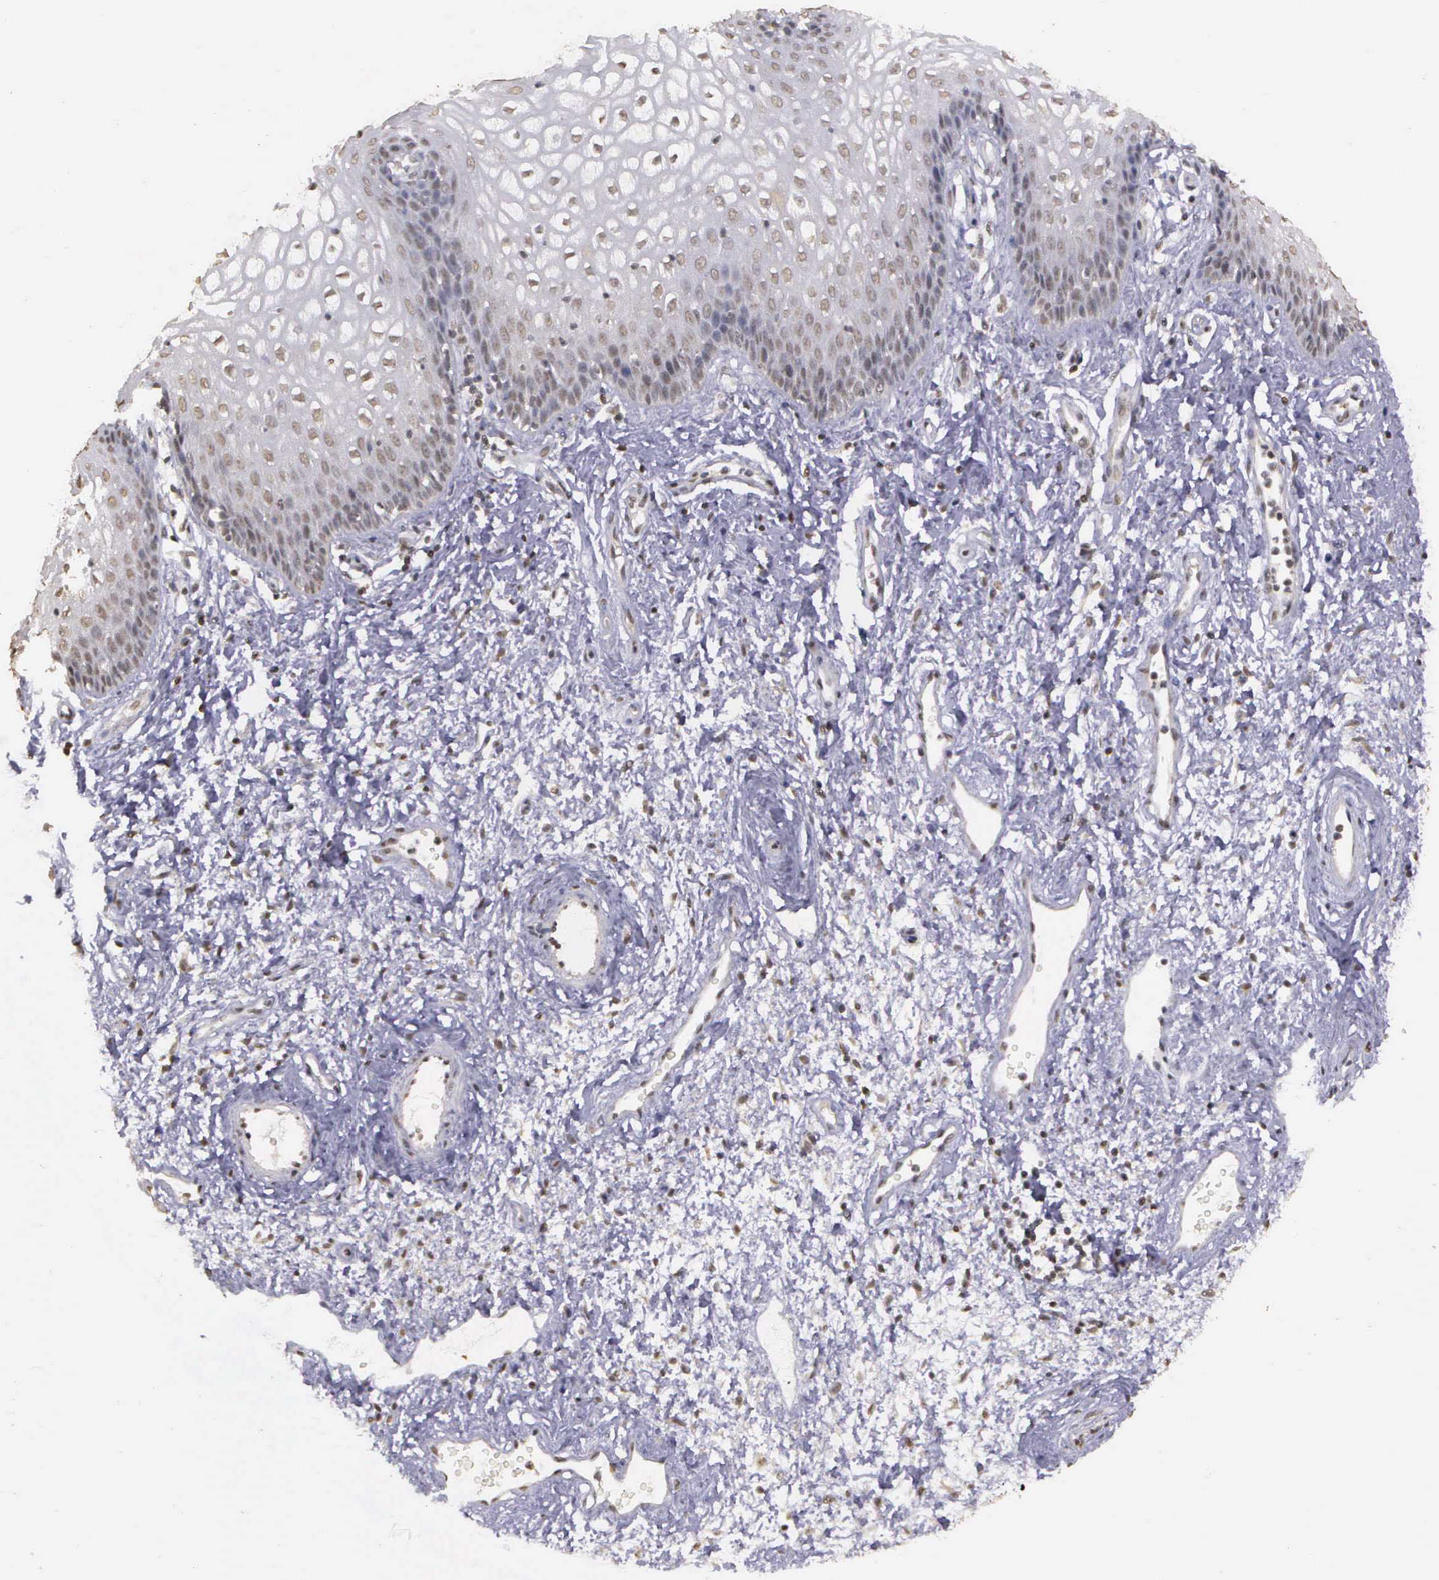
{"staining": {"intensity": "weak", "quantity": "25%-75%", "location": "nuclear"}, "tissue": "vagina", "cell_type": "Squamous epithelial cells", "image_type": "normal", "snomed": [{"axis": "morphology", "description": "Normal tissue, NOS"}, {"axis": "topography", "description": "Vagina"}], "caption": "High-power microscopy captured an immunohistochemistry micrograph of benign vagina, revealing weak nuclear expression in approximately 25%-75% of squamous epithelial cells. The staining was performed using DAB (3,3'-diaminobenzidine), with brown indicating positive protein expression. Nuclei are stained blue with hematoxylin.", "gene": "ARMCX5", "patient": {"sex": "female", "age": 34}}